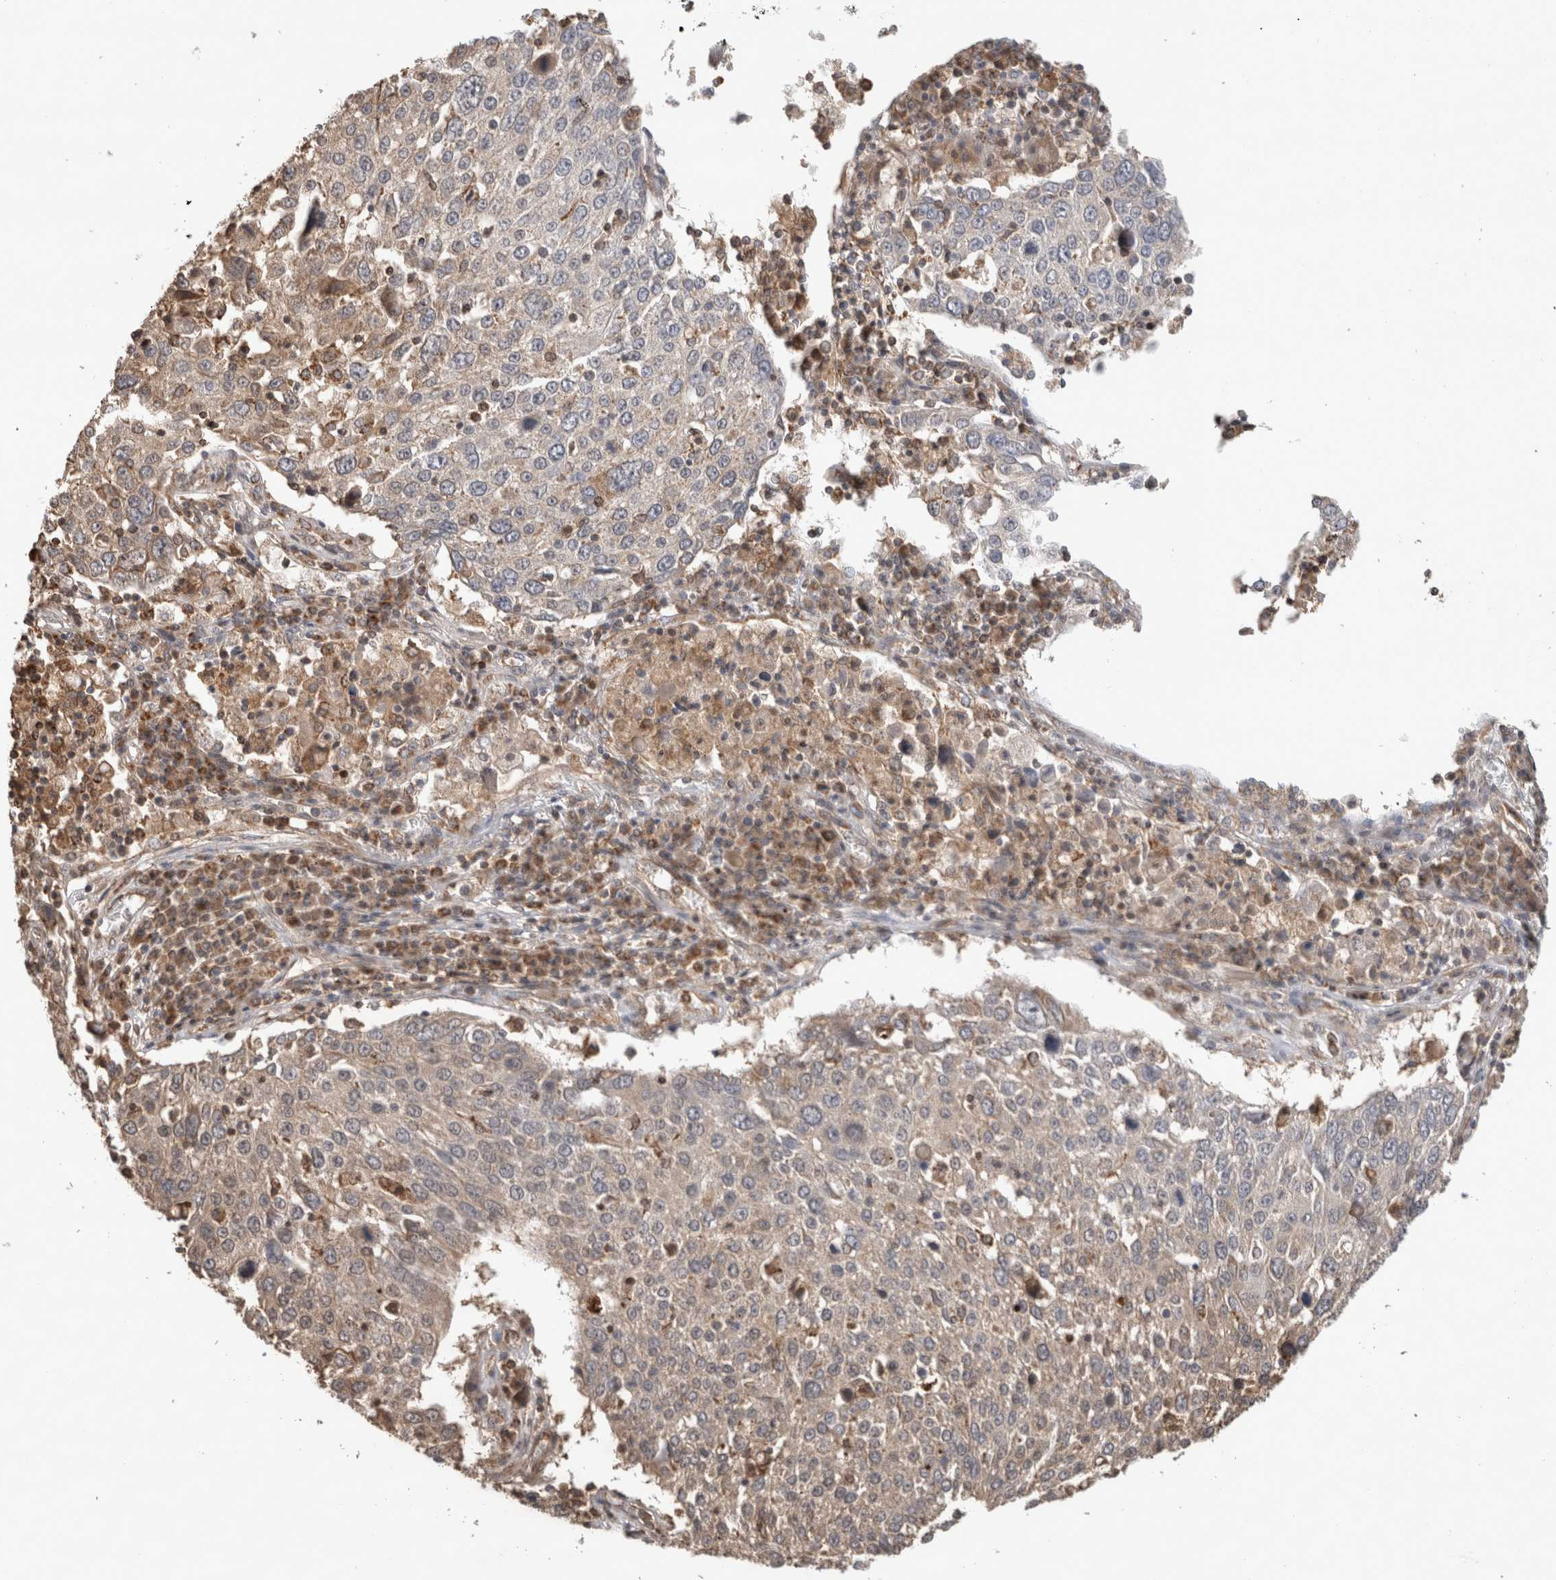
{"staining": {"intensity": "weak", "quantity": "25%-75%", "location": "cytoplasmic/membranous"}, "tissue": "lung cancer", "cell_type": "Tumor cells", "image_type": "cancer", "snomed": [{"axis": "morphology", "description": "Squamous cell carcinoma, NOS"}, {"axis": "topography", "description": "Lung"}], "caption": "DAB (3,3'-diaminobenzidine) immunohistochemical staining of human squamous cell carcinoma (lung) demonstrates weak cytoplasmic/membranous protein expression in about 25%-75% of tumor cells.", "gene": "IMMP2L", "patient": {"sex": "male", "age": 65}}